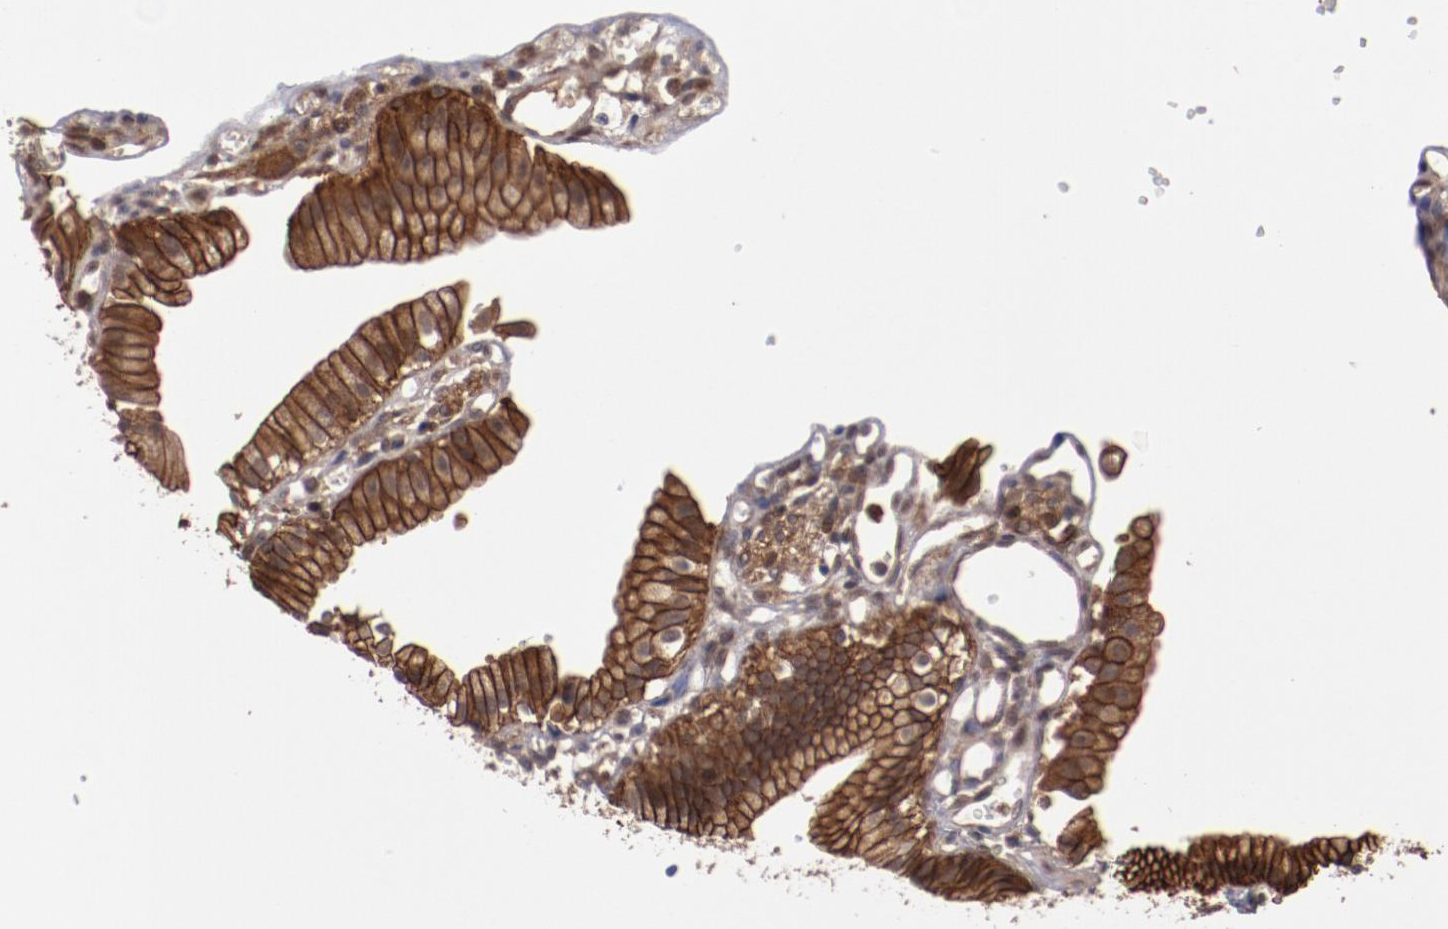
{"staining": {"intensity": "moderate", "quantity": ">75%", "location": "cytoplasmic/membranous"}, "tissue": "gallbladder", "cell_type": "Glandular cells", "image_type": "normal", "snomed": [{"axis": "morphology", "description": "Normal tissue, NOS"}, {"axis": "topography", "description": "Gallbladder"}], "caption": "An IHC image of benign tissue is shown. Protein staining in brown shows moderate cytoplasmic/membranous positivity in gallbladder within glandular cells. The protein is stained brown, and the nuclei are stained in blue (DAB IHC with brightfield microscopy, high magnification).", "gene": "RPS6KA6", "patient": {"sex": "male", "age": 65}}